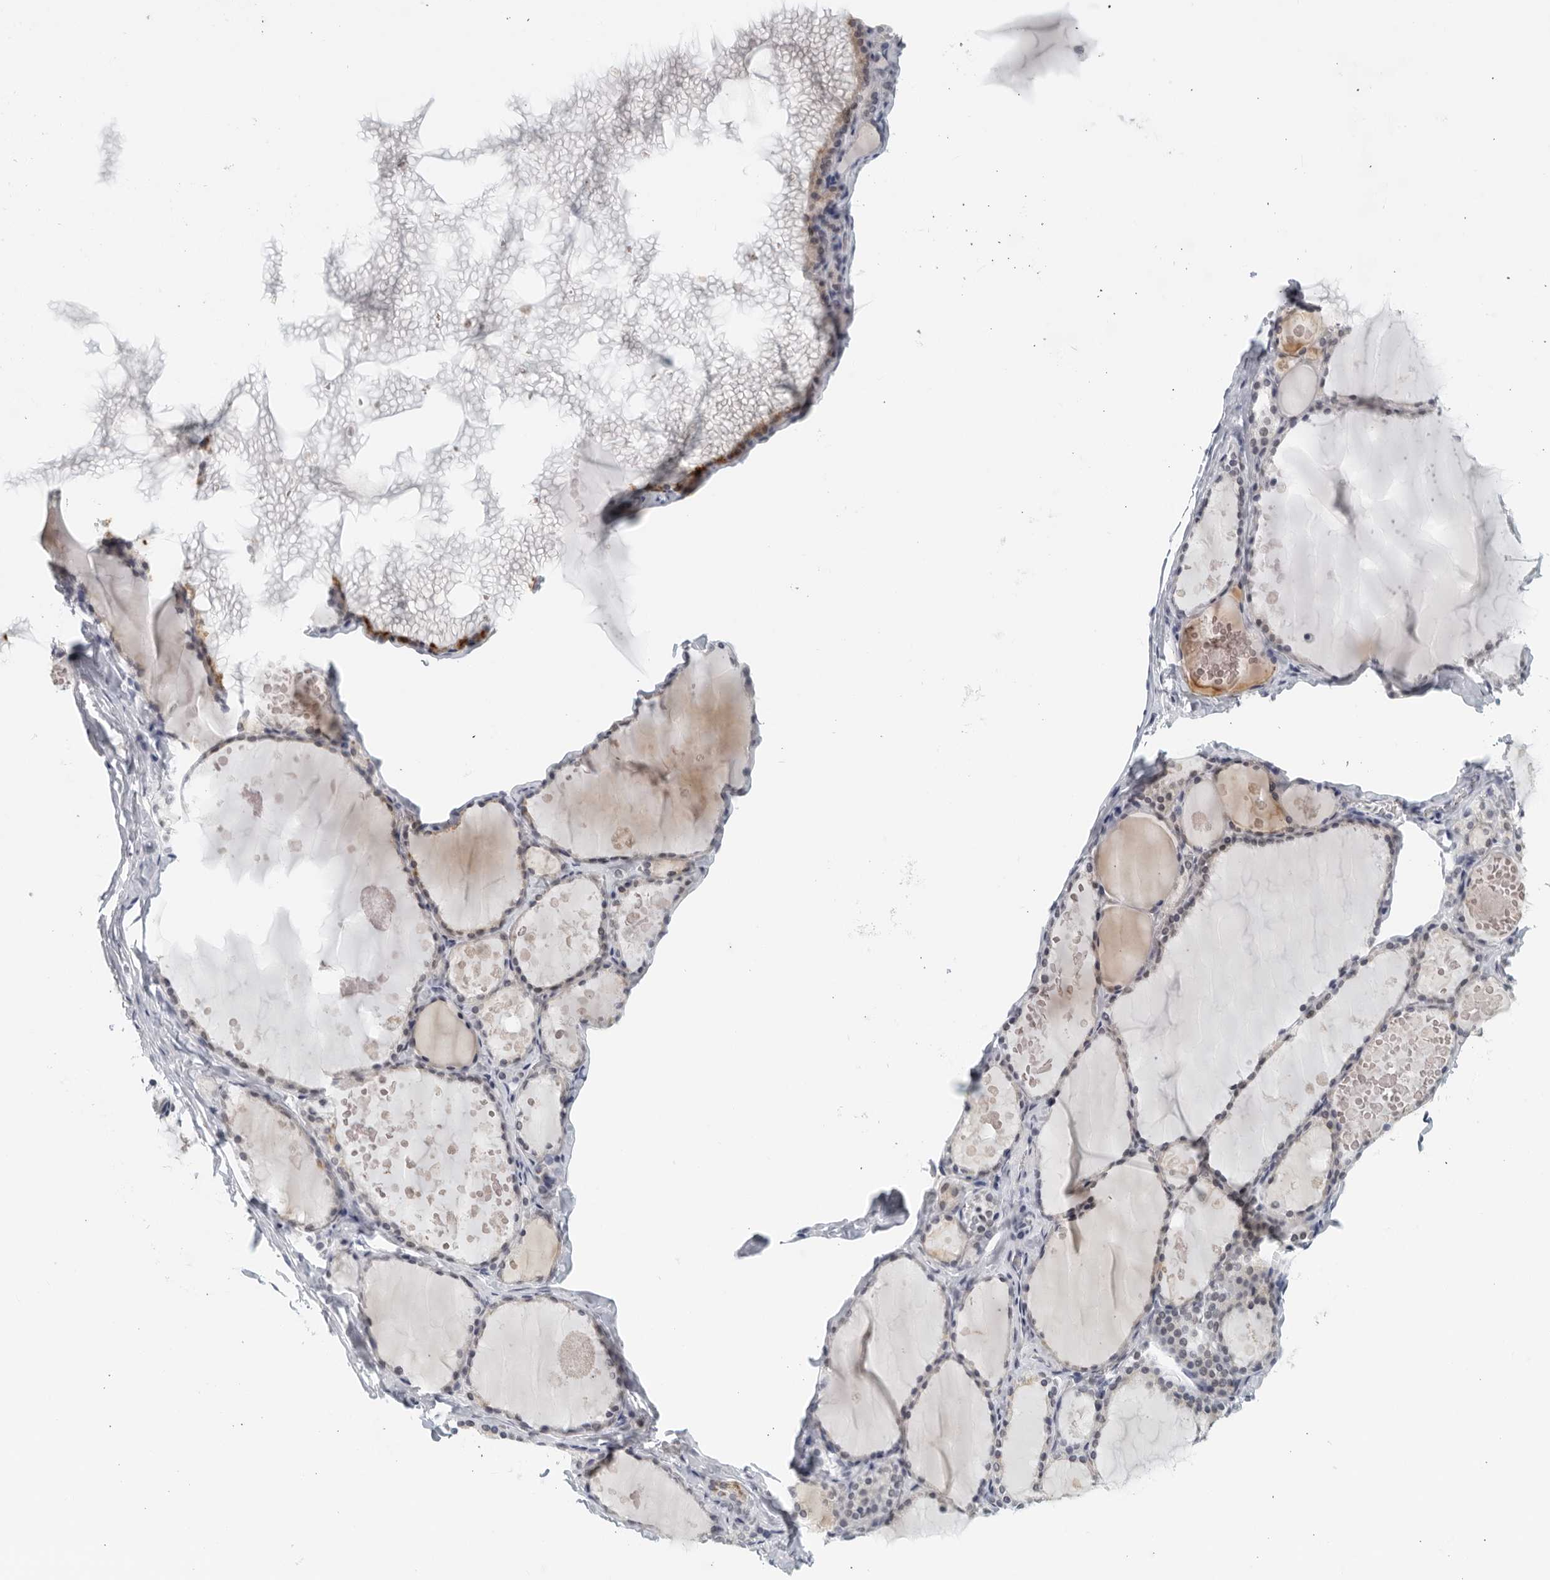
{"staining": {"intensity": "negative", "quantity": "none", "location": "none"}, "tissue": "thyroid gland", "cell_type": "Glandular cells", "image_type": "normal", "snomed": [{"axis": "morphology", "description": "Normal tissue, NOS"}, {"axis": "topography", "description": "Thyroid gland"}], "caption": "Glandular cells are negative for brown protein staining in unremarkable thyroid gland. The staining is performed using DAB brown chromogen with nuclei counter-stained in using hematoxylin.", "gene": "MATN1", "patient": {"sex": "male", "age": 56}}